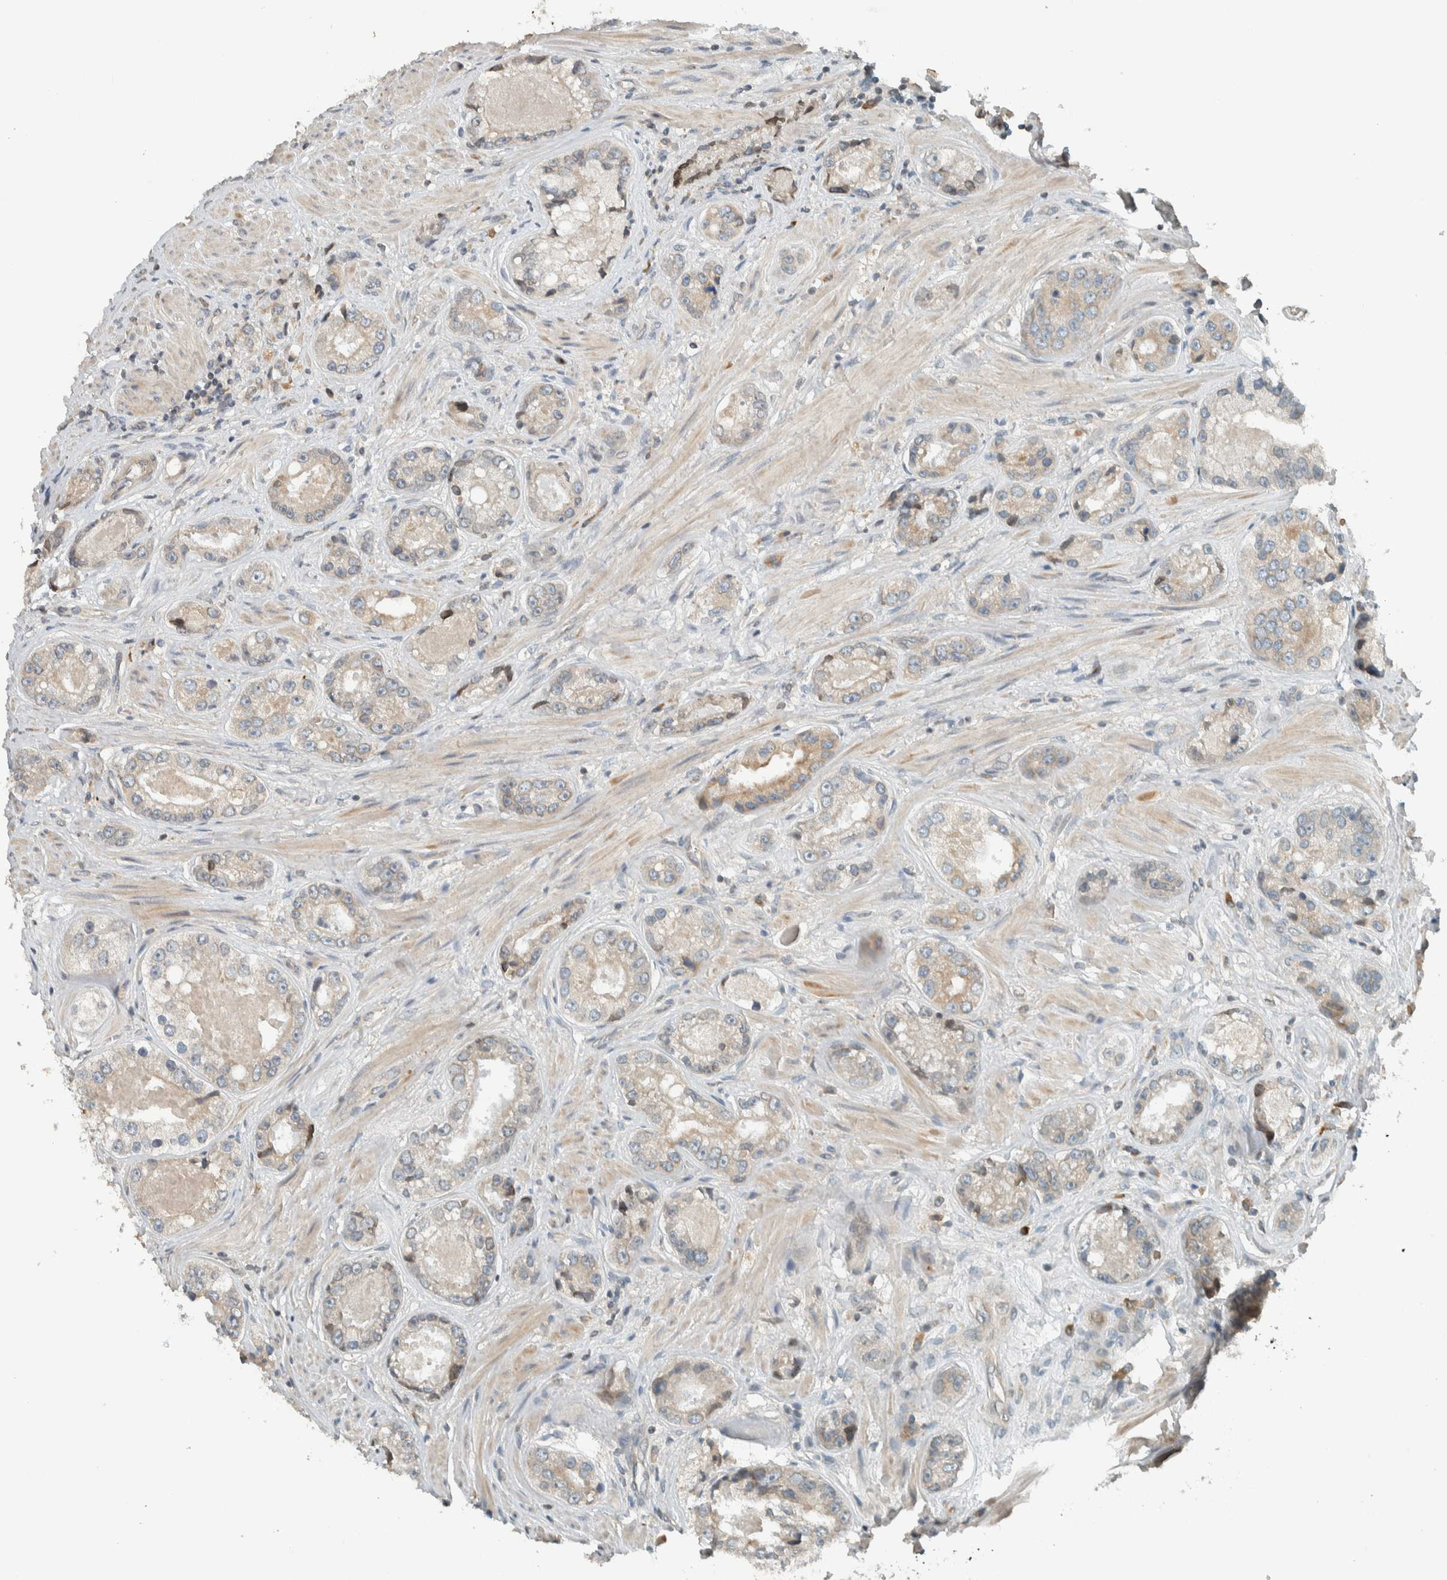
{"staining": {"intensity": "weak", "quantity": "25%-75%", "location": "cytoplasmic/membranous"}, "tissue": "prostate cancer", "cell_type": "Tumor cells", "image_type": "cancer", "snomed": [{"axis": "morphology", "description": "Adenocarcinoma, High grade"}, {"axis": "topography", "description": "Prostate"}], "caption": "Immunohistochemistry (IHC) (DAB (3,3'-diaminobenzidine)) staining of human prostate high-grade adenocarcinoma shows weak cytoplasmic/membranous protein expression in approximately 25%-75% of tumor cells.", "gene": "SEL1L", "patient": {"sex": "male", "age": 61}}